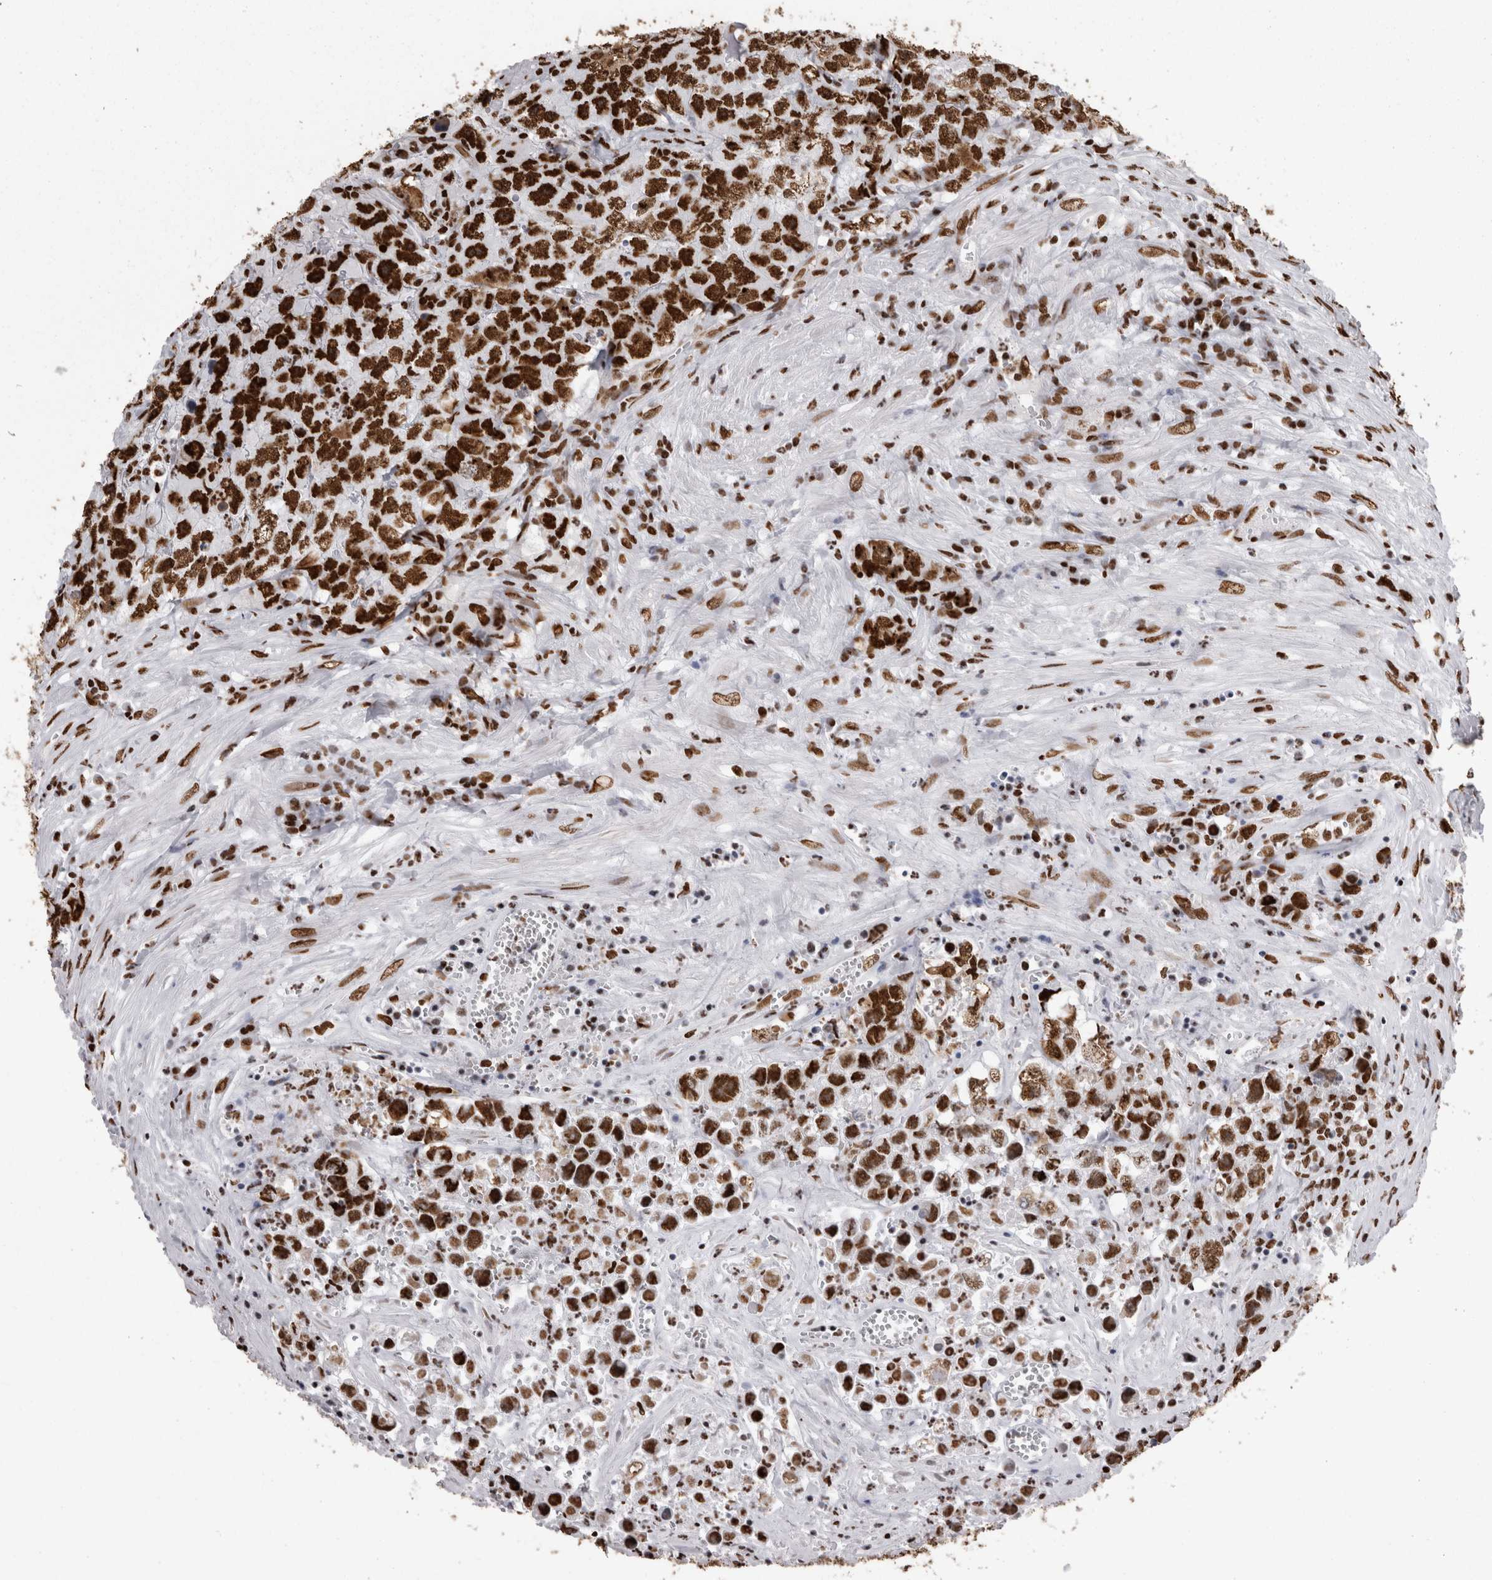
{"staining": {"intensity": "strong", "quantity": ">75%", "location": "nuclear"}, "tissue": "testis cancer", "cell_type": "Tumor cells", "image_type": "cancer", "snomed": [{"axis": "morphology", "description": "Seminoma, NOS"}, {"axis": "morphology", "description": "Carcinoma, Embryonal, NOS"}, {"axis": "topography", "description": "Testis"}], "caption": "Approximately >75% of tumor cells in human testis cancer (seminoma) show strong nuclear protein expression as visualized by brown immunohistochemical staining.", "gene": "HNRNPM", "patient": {"sex": "male", "age": 43}}